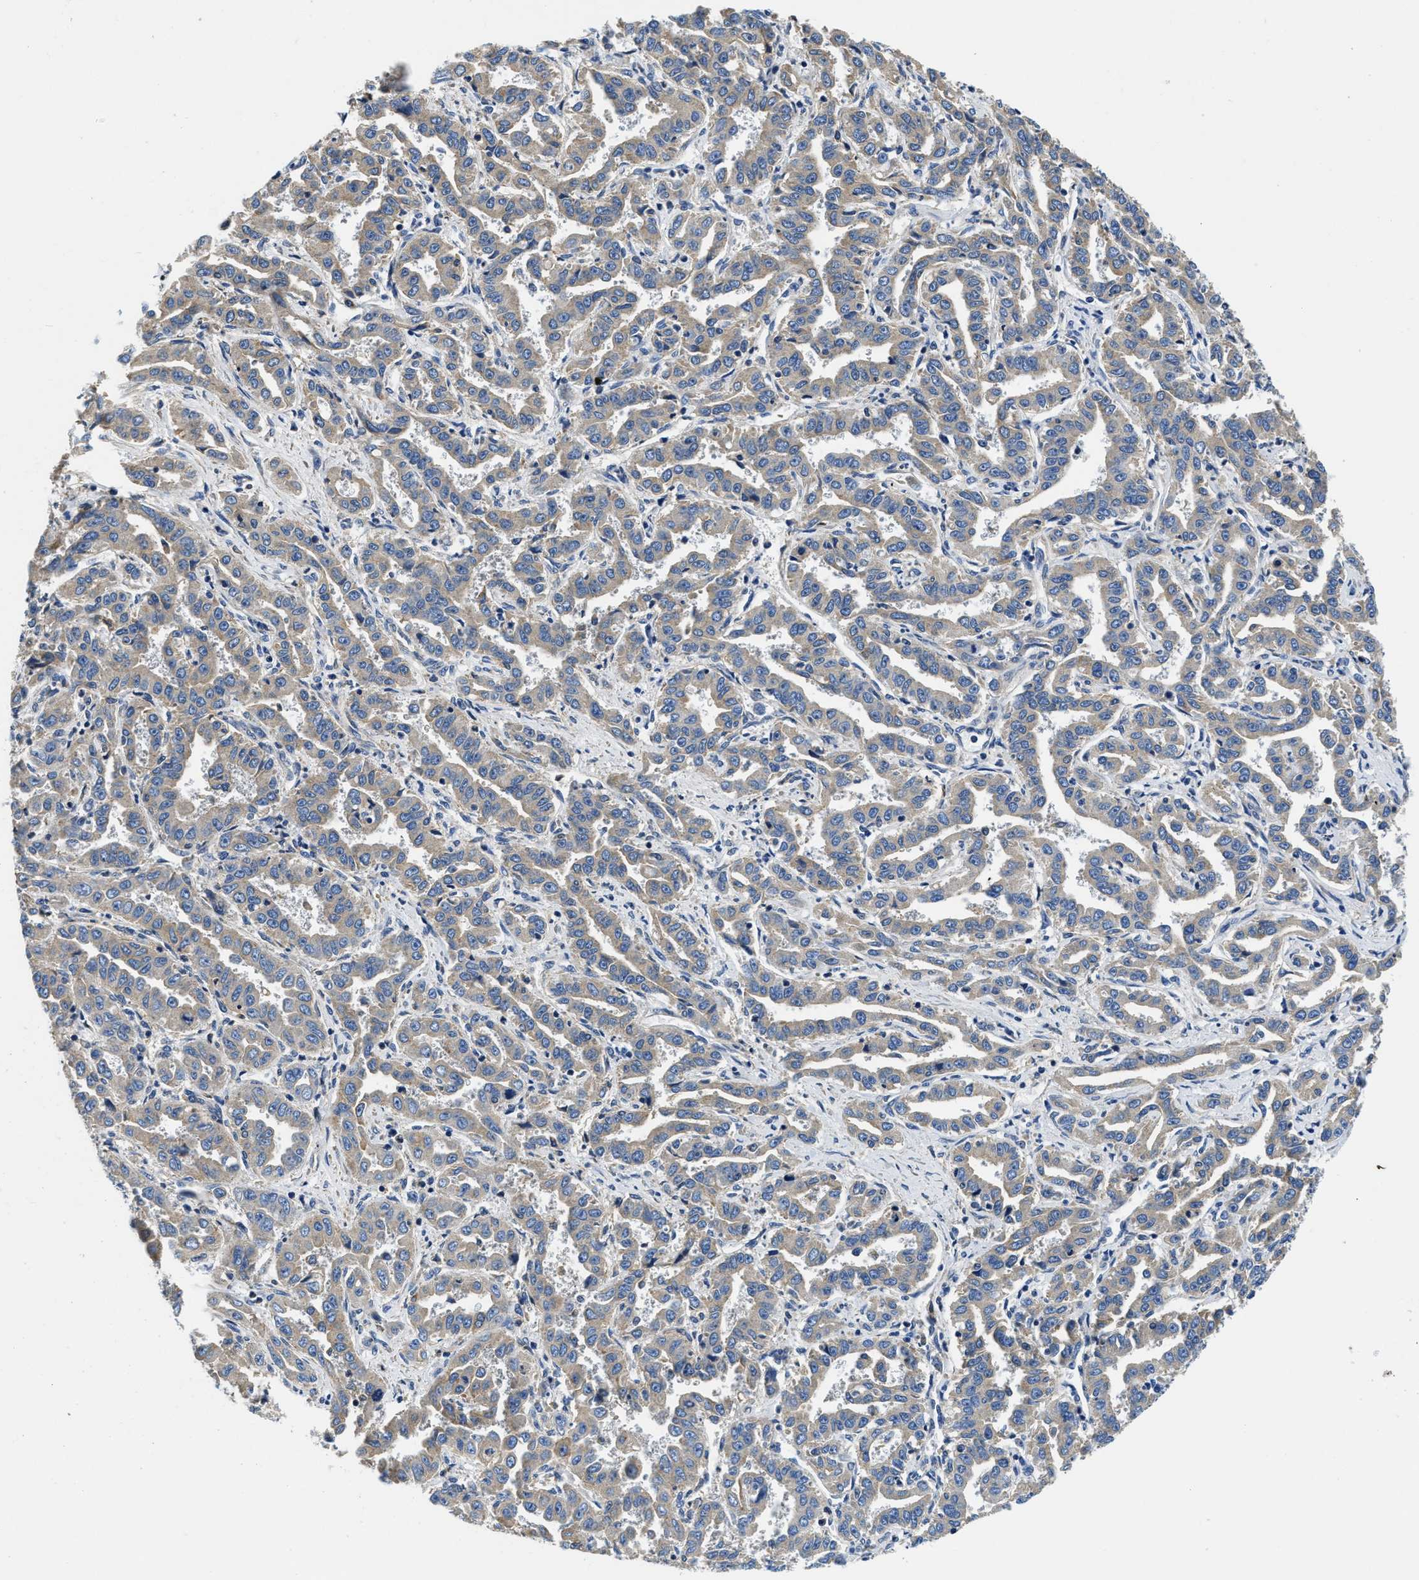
{"staining": {"intensity": "weak", "quantity": ">75%", "location": "cytoplasmic/membranous"}, "tissue": "liver cancer", "cell_type": "Tumor cells", "image_type": "cancer", "snomed": [{"axis": "morphology", "description": "Cholangiocarcinoma"}, {"axis": "topography", "description": "Liver"}], "caption": "Protein staining reveals weak cytoplasmic/membranous positivity in approximately >75% of tumor cells in liver cholangiocarcinoma.", "gene": "STAT2", "patient": {"sex": "male", "age": 59}}